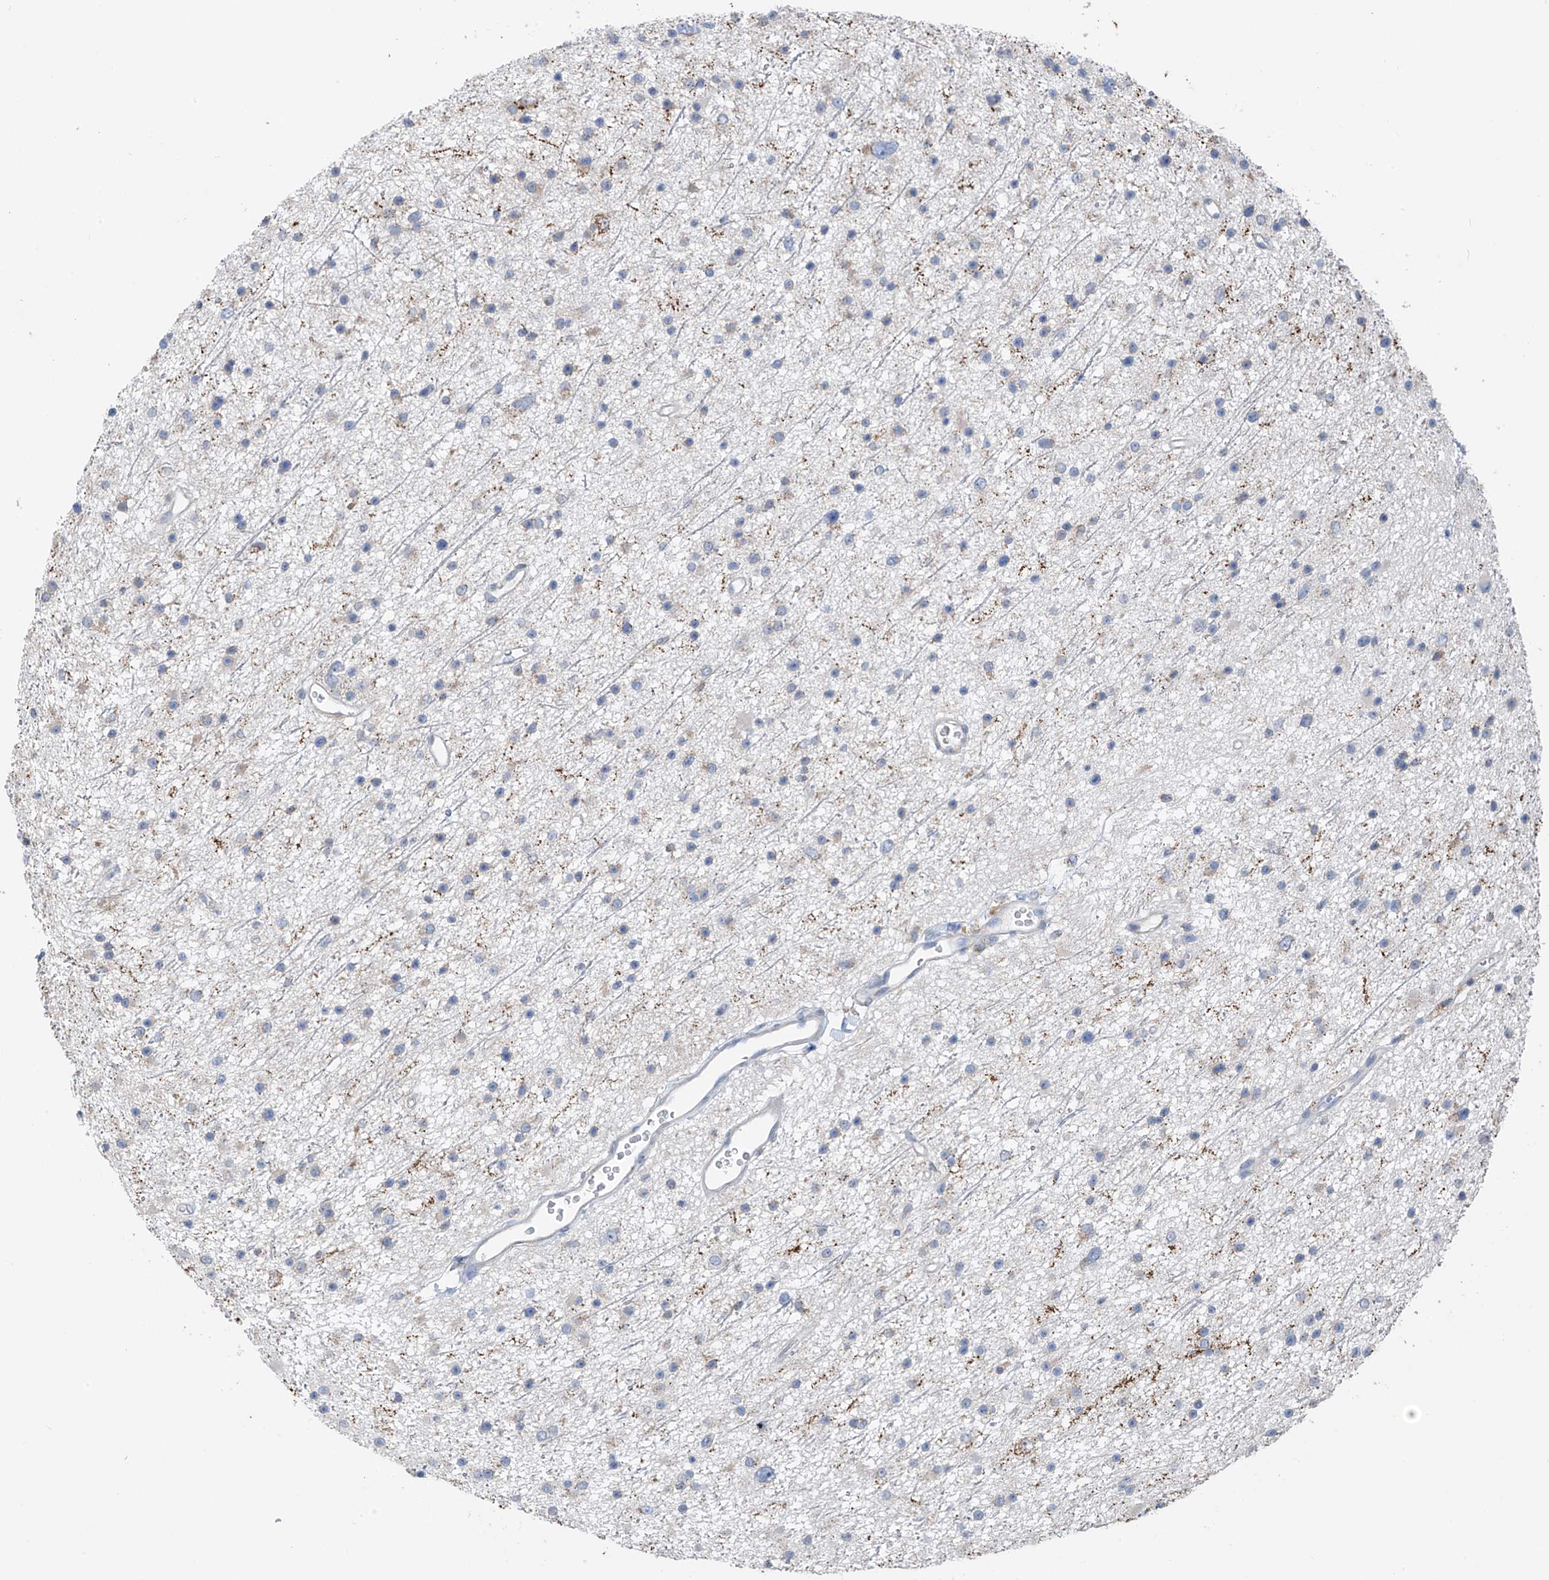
{"staining": {"intensity": "negative", "quantity": "none", "location": "none"}, "tissue": "glioma", "cell_type": "Tumor cells", "image_type": "cancer", "snomed": [{"axis": "morphology", "description": "Glioma, malignant, Low grade"}, {"axis": "topography", "description": "Cerebral cortex"}], "caption": "Immunohistochemistry (IHC) of human malignant glioma (low-grade) displays no staining in tumor cells. The staining is performed using DAB brown chromogen with nuclei counter-stained in using hematoxylin.", "gene": "SYN3", "patient": {"sex": "female", "age": 39}}